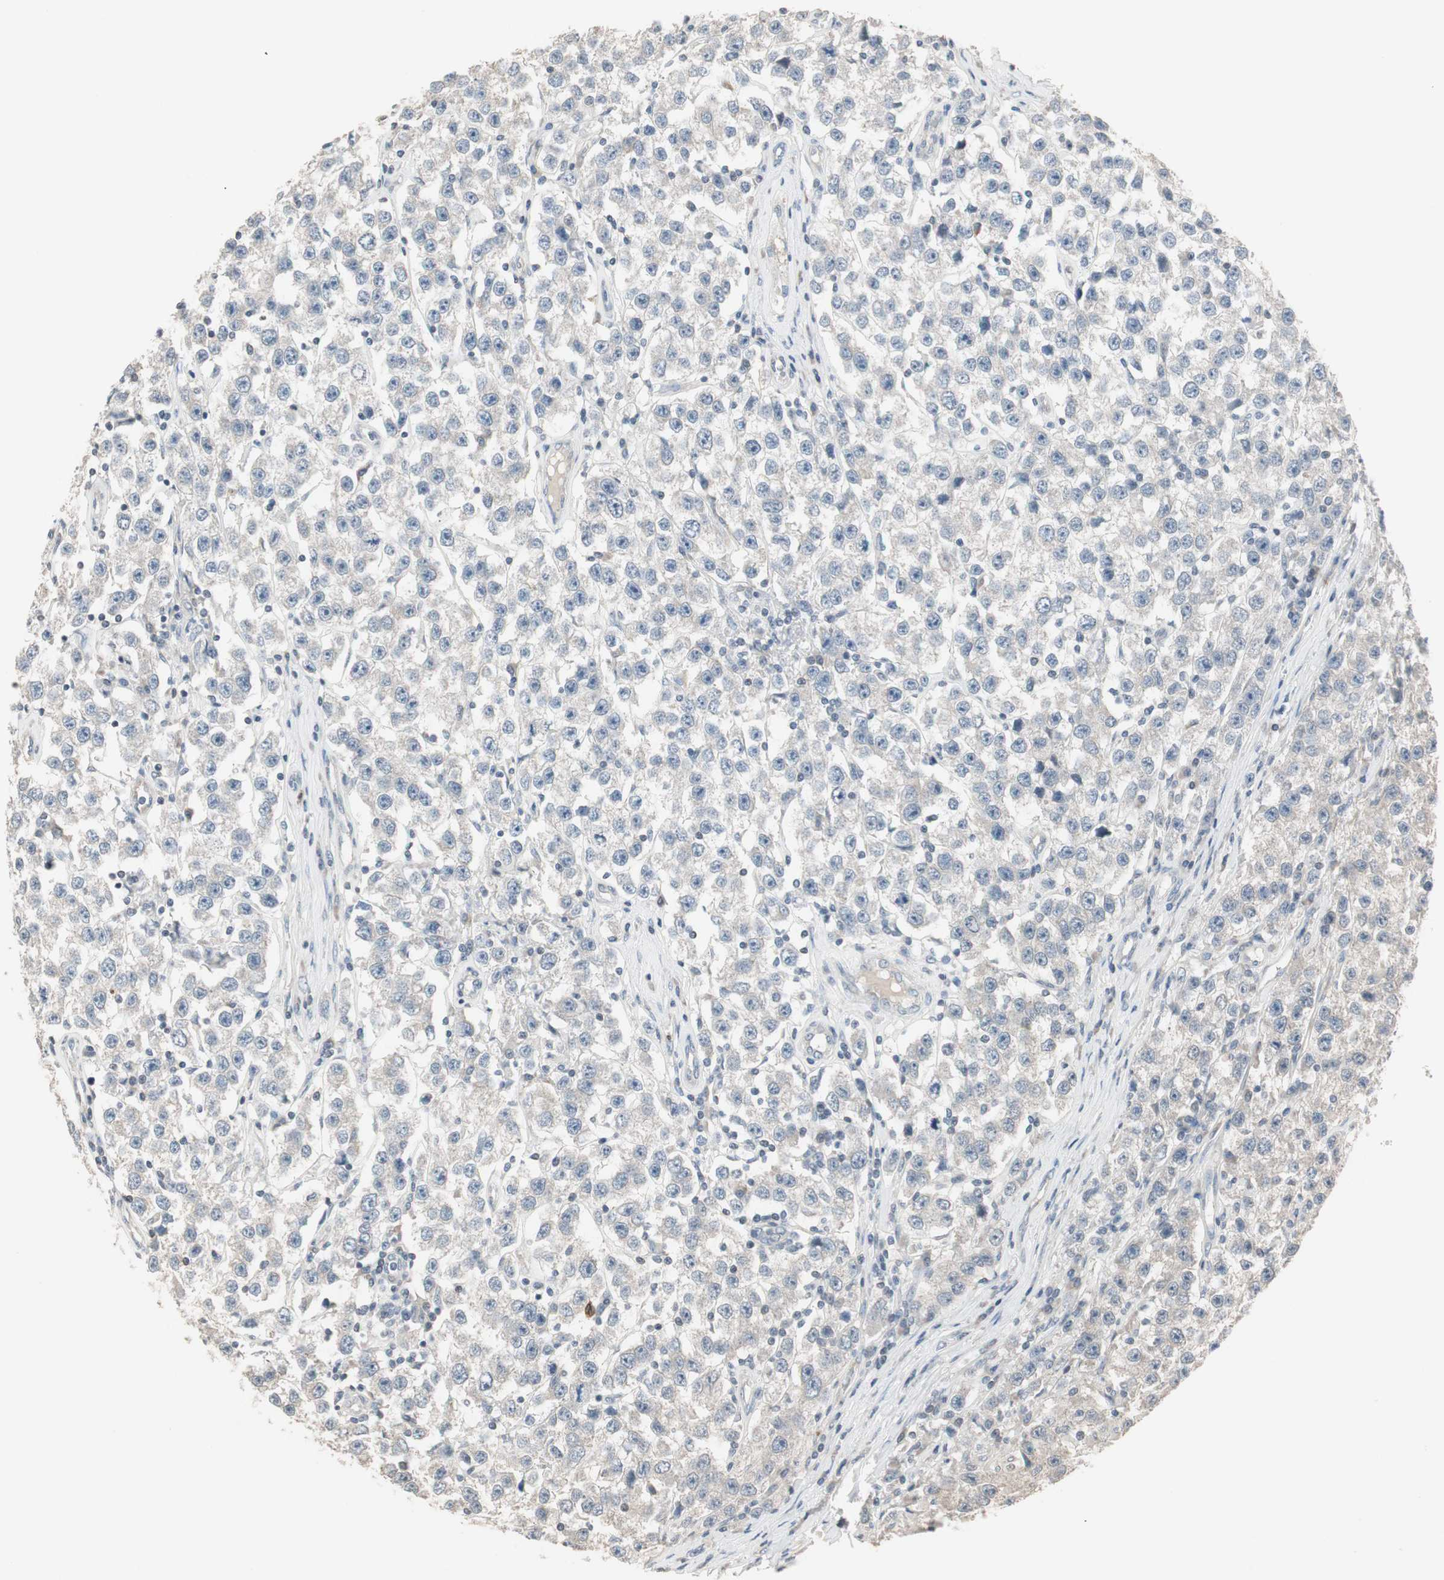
{"staining": {"intensity": "negative", "quantity": "none", "location": "none"}, "tissue": "testis cancer", "cell_type": "Tumor cells", "image_type": "cancer", "snomed": [{"axis": "morphology", "description": "Seminoma, NOS"}, {"axis": "topography", "description": "Testis"}], "caption": "Immunohistochemistry micrograph of neoplastic tissue: testis cancer (seminoma) stained with DAB displays no significant protein staining in tumor cells.", "gene": "PDZK1", "patient": {"sex": "male", "age": 52}}